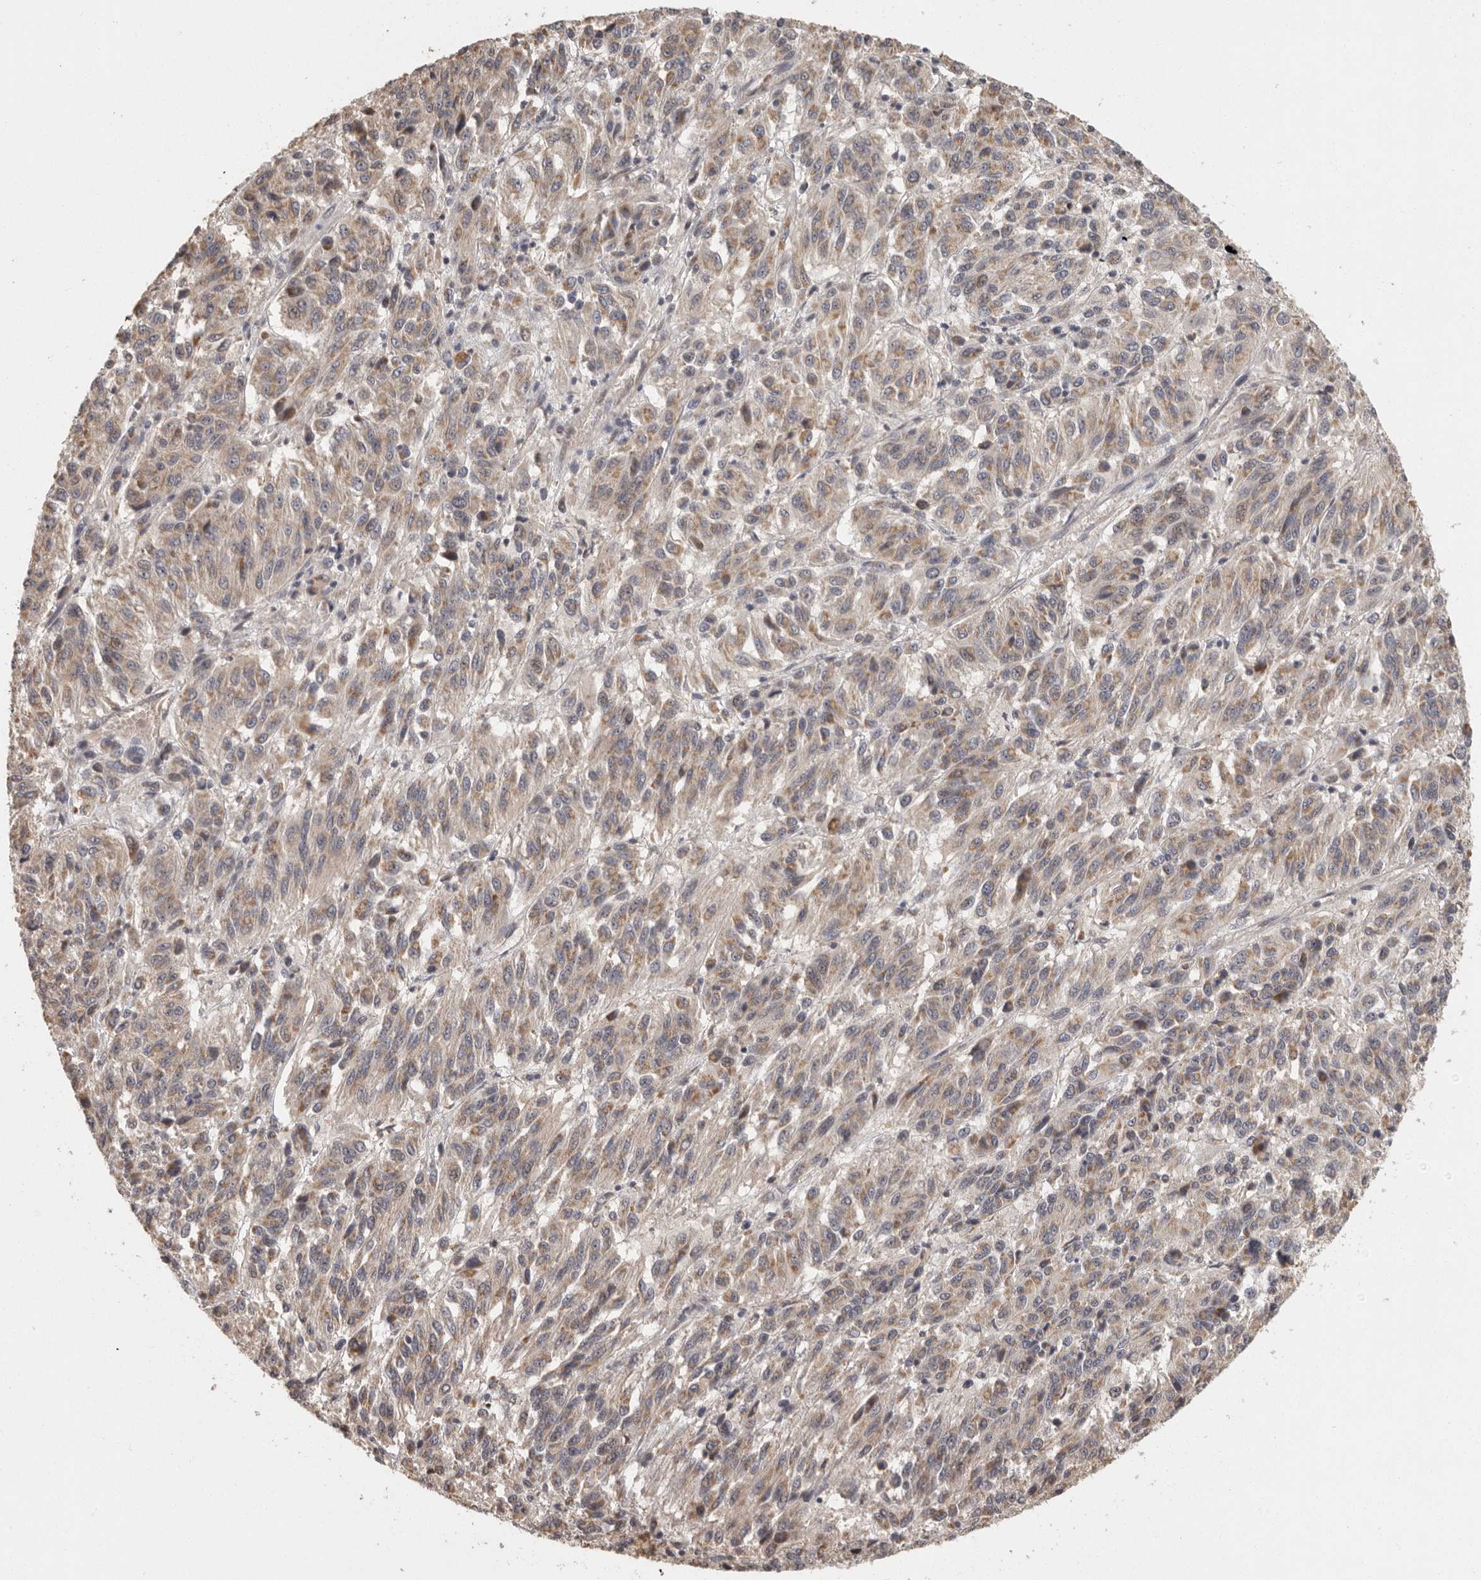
{"staining": {"intensity": "weak", "quantity": "25%-75%", "location": "cytoplasmic/membranous"}, "tissue": "melanoma", "cell_type": "Tumor cells", "image_type": "cancer", "snomed": [{"axis": "morphology", "description": "Malignant melanoma, Metastatic site"}, {"axis": "topography", "description": "Lung"}], "caption": "Human malignant melanoma (metastatic site) stained for a protein (brown) reveals weak cytoplasmic/membranous positive positivity in approximately 25%-75% of tumor cells.", "gene": "BAIAP2", "patient": {"sex": "male", "age": 64}}